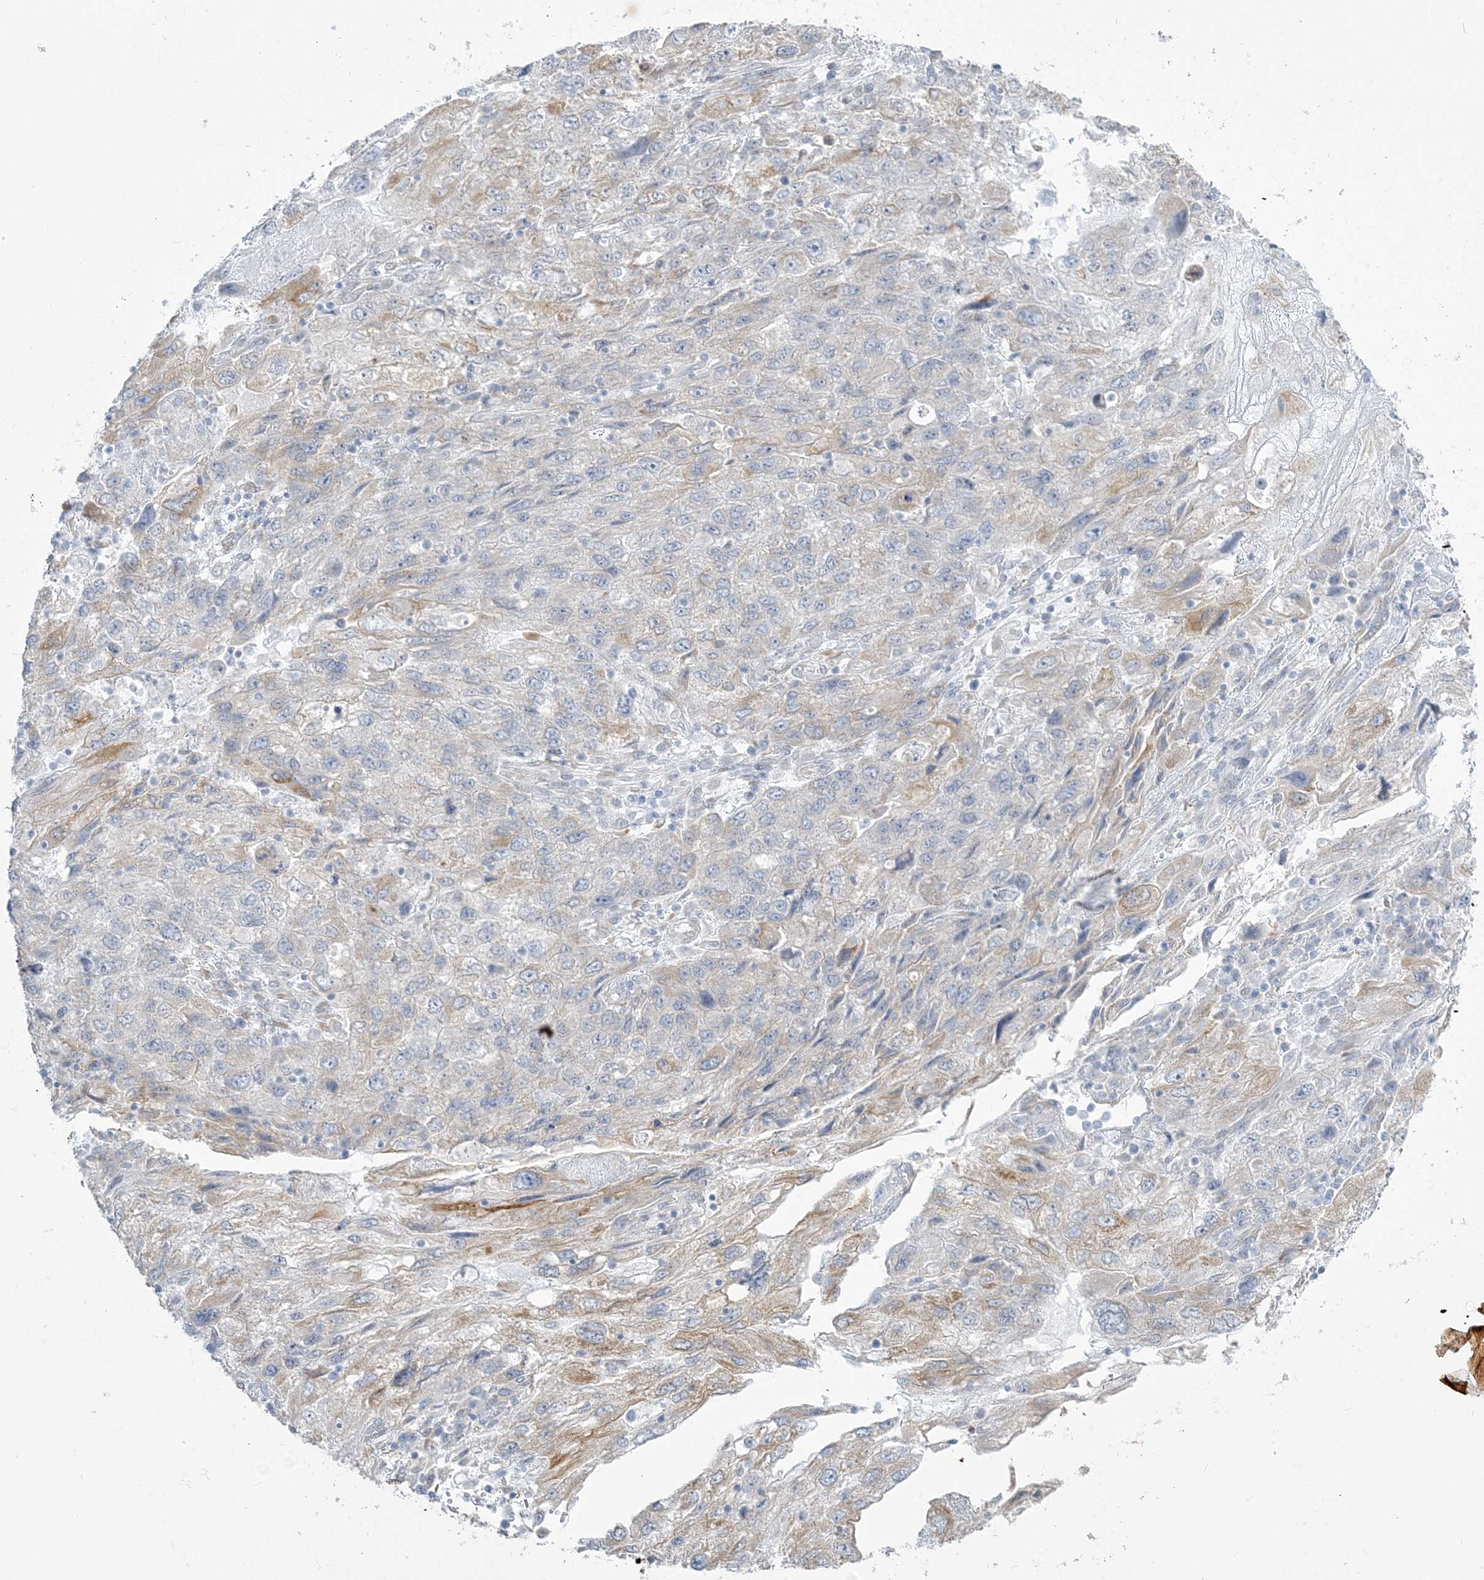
{"staining": {"intensity": "weak", "quantity": "<25%", "location": "cytoplasmic/membranous"}, "tissue": "endometrial cancer", "cell_type": "Tumor cells", "image_type": "cancer", "snomed": [{"axis": "morphology", "description": "Adenocarcinoma, NOS"}, {"axis": "topography", "description": "Endometrium"}], "caption": "DAB immunohistochemical staining of endometrial cancer (adenocarcinoma) demonstrates no significant positivity in tumor cells.", "gene": "ZC3H6", "patient": {"sex": "female", "age": 49}}